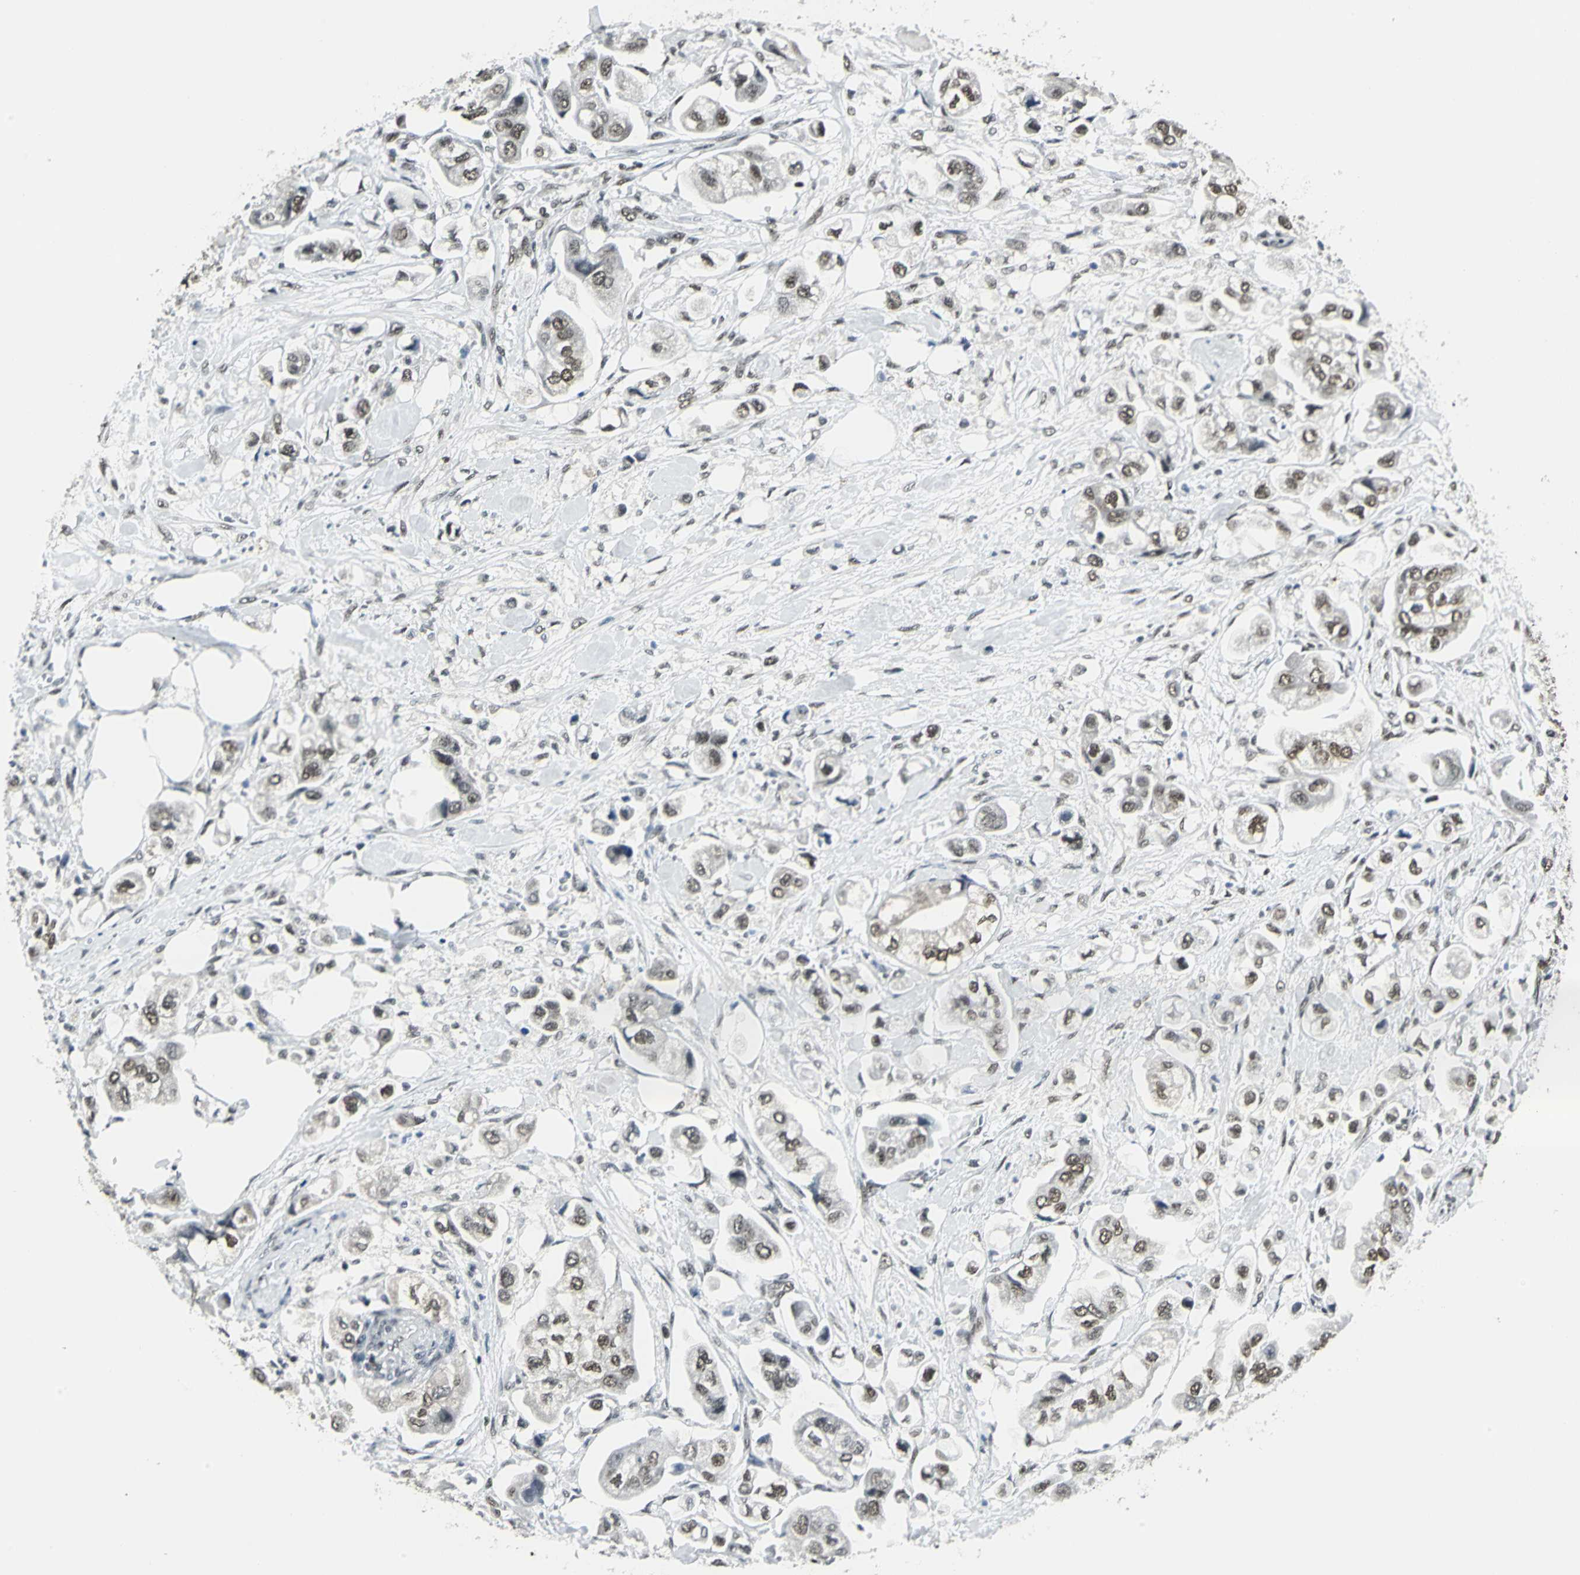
{"staining": {"intensity": "moderate", "quantity": ">75%", "location": "nuclear"}, "tissue": "stomach cancer", "cell_type": "Tumor cells", "image_type": "cancer", "snomed": [{"axis": "morphology", "description": "Adenocarcinoma, NOS"}, {"axis": "topography", "description": "Stomach"}], "caption": "Adenocarcinoma (stomach) stained for a protein displays moderate nuclear positivity in tumor cells.", "gene": "ADNP", "patient": {"sex": "male", "age": 62}}